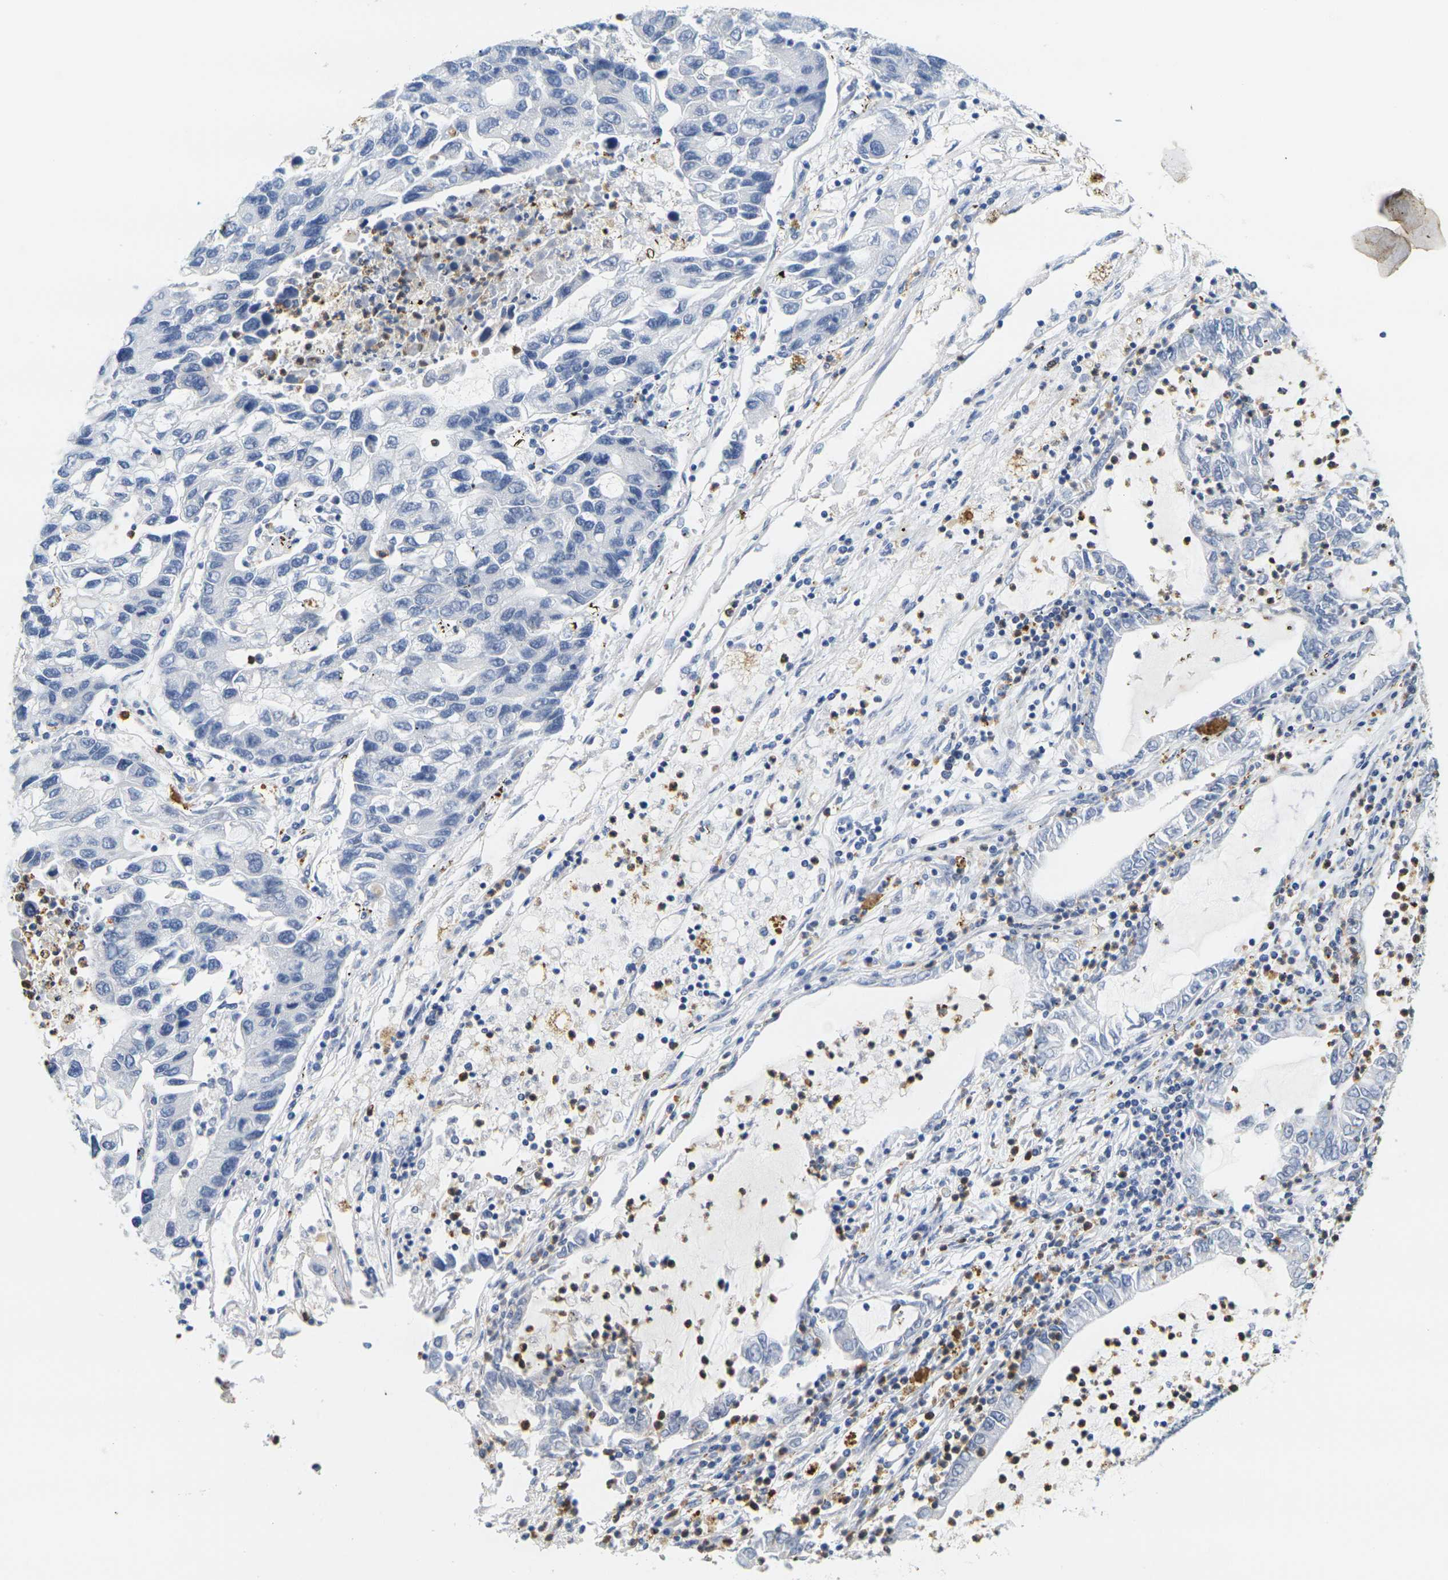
{"staining": {"intensity": "negative", "quantity": "none", "location": "none"}, "tissue": "lung cancer", "cell_type": "Tumor cells", "image_type": "cancer", "snomed": [{"axis": "morphology", "description": "Adenocarcinoma, NOS"}, {"axis": "topography", "description": "Lung"}], "caption": "Tumor cells are negative for protein expression in human adenocarcinoma (lung). Brightfield microscopy of immunohistochemistry stained with DAB (brown) and hematoxylin (blue), captured at high magnification.", "gene": "KLK5", "patient": {"sex": "female", "age": 51}}